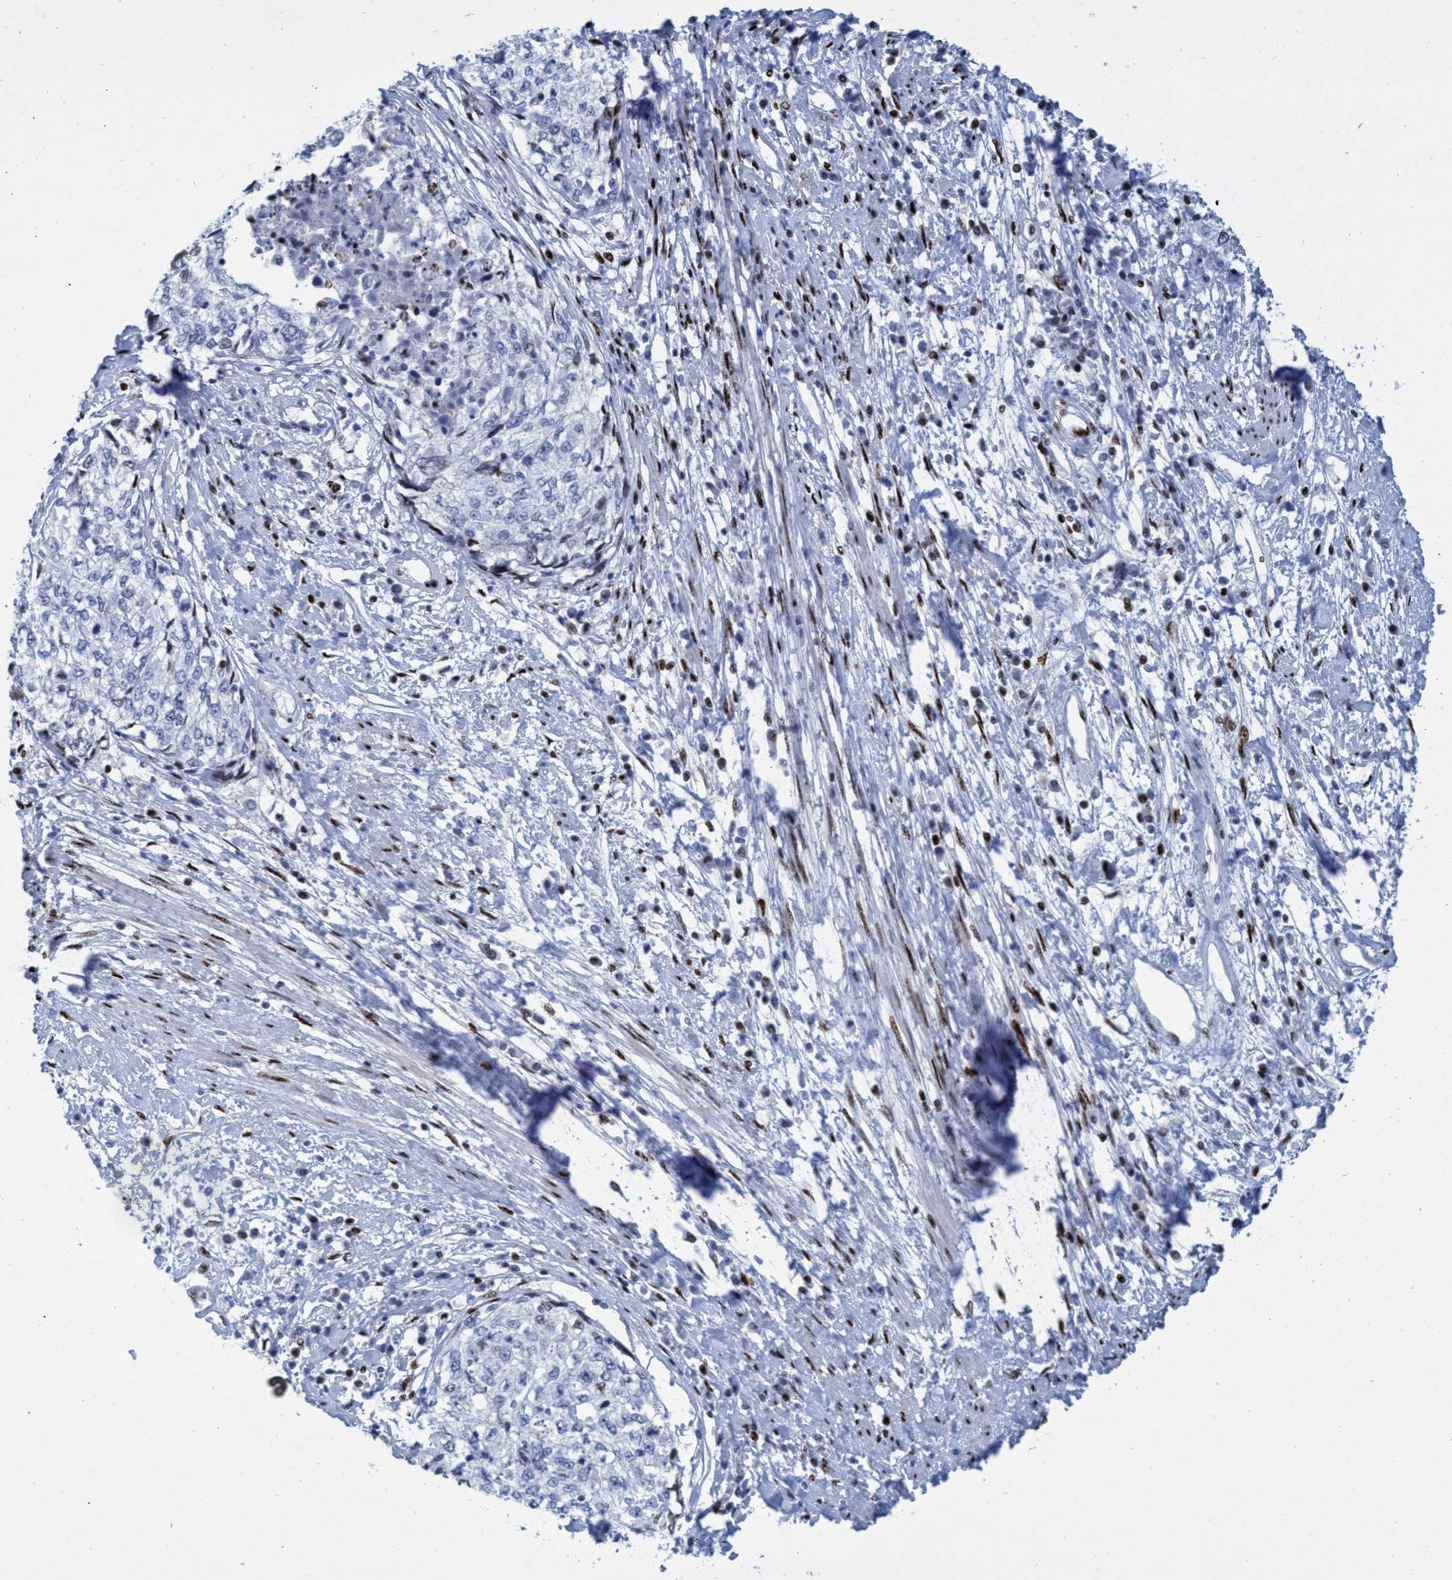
{"staining": {"intensity": "negative", "quantity": "none", "location": "none"}, "tissue": "cervical cancer", "cell_type": "Tumor cells", "image_type": "cancer", "snomed": [{"axis": "morphology", "description": "Squamous cell carcinoma, NOS"}, {"axis": "topography", "description": "Cervix"}], "caption": "This is an IHC image of cervical cancer. There is no positivity in tumor cells.", "gene": "R3HCC1", "patient": {"sex": "female", "age": 57}}